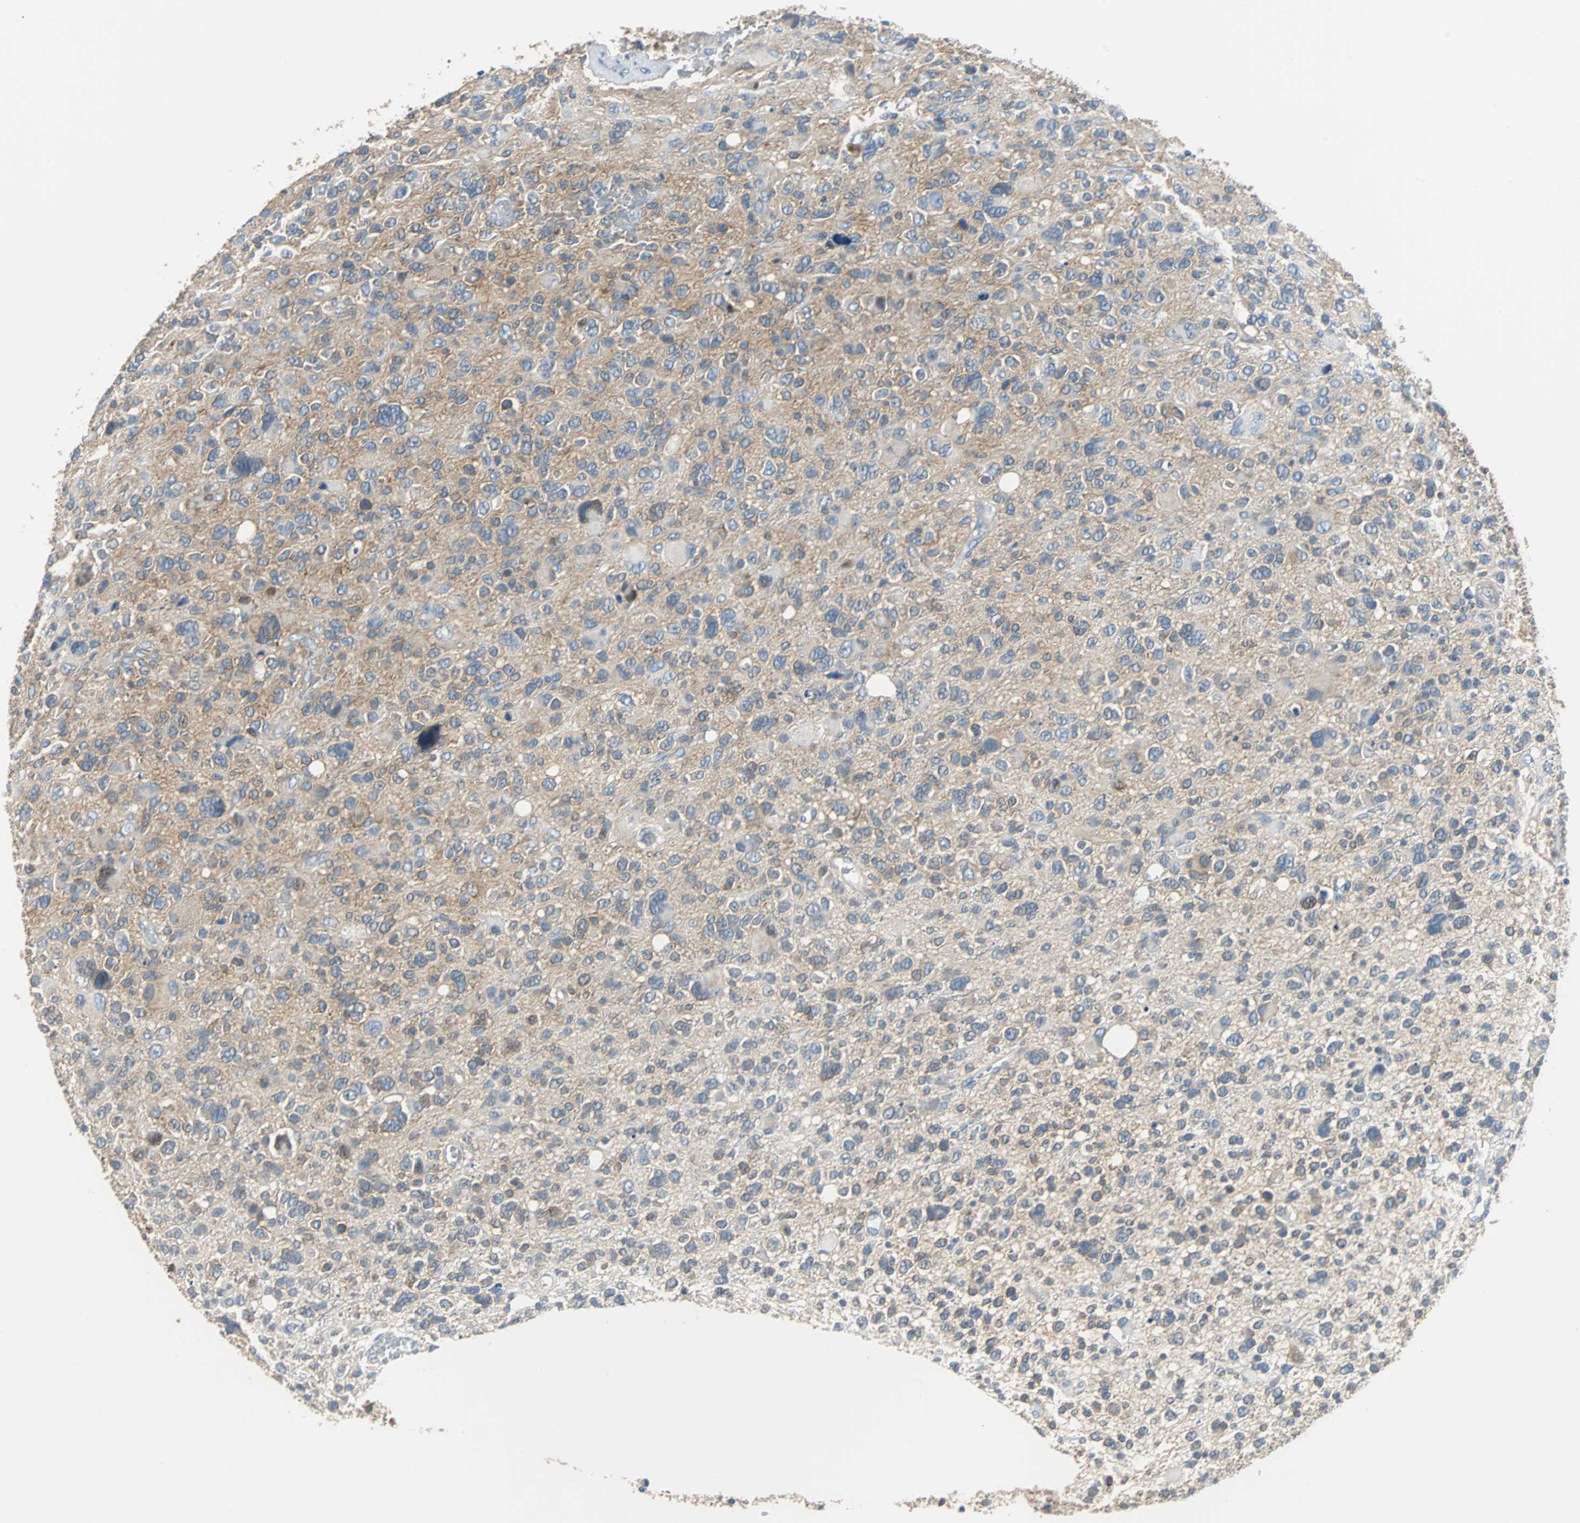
{"staining": {"intensity": "weak", "quantity": "<25%", "location": "cytoplasmic/membranous"}, "tissue": "glioma", "cell_type": "Tumor cells", "image_type": "cancer", "snomed": [{"axis": "morphology", "description": "Glioma, malignant, High grade"}, {"axis": "topography", "description": "Brain"}], "caption": "Tumor cells show no significant expression in glioma.", "gene": "TSC22D4", "patient": {"sex": "male", "age": 48}}